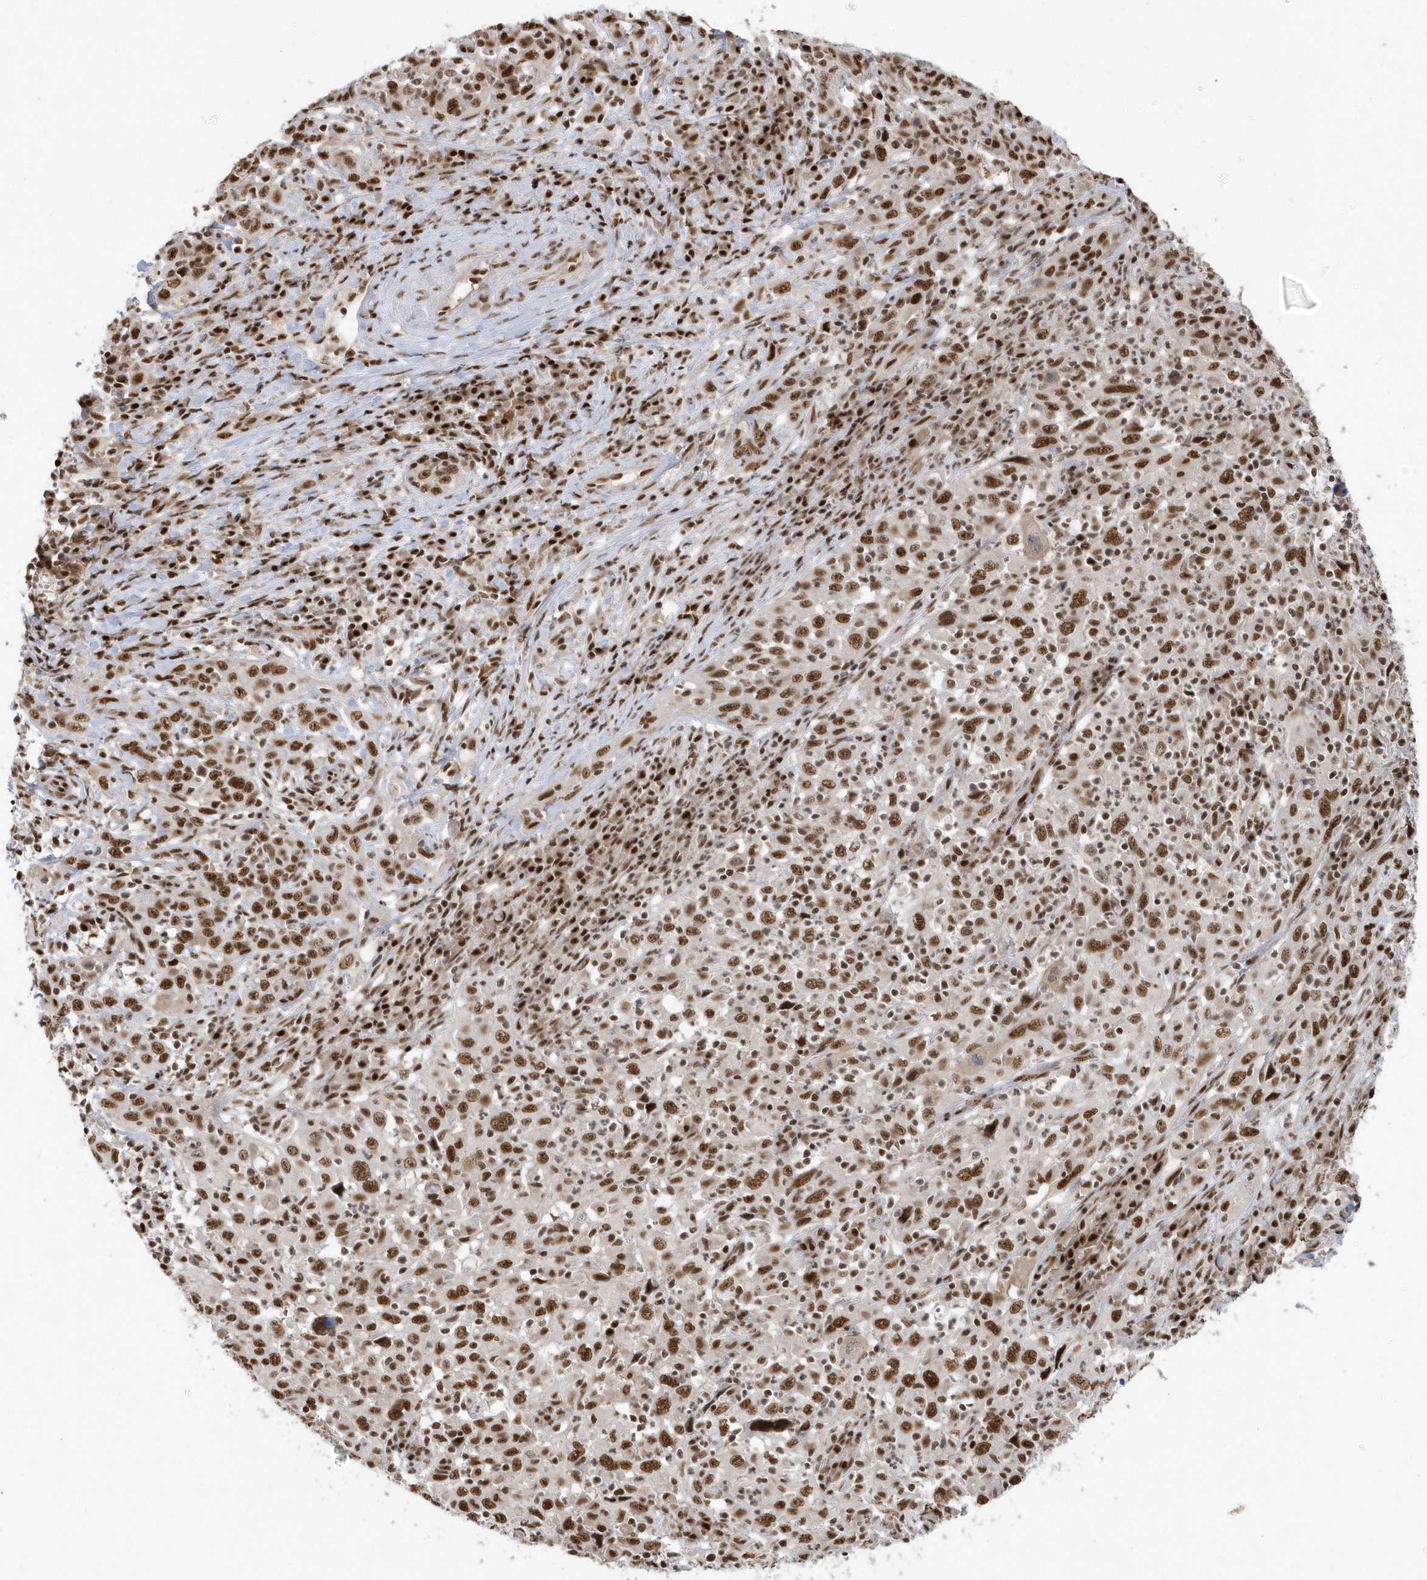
{"staining": {"intensity": "moderate", "quantity": ">75%", "location": "nuclear"}, "tissue": "cervical cancer", "cell_type": "Tumor cells", "image_type": "cancer", "snomed": [{"axis": "morphology", "description": "Squamous cell carcinoma, NOS"}, {"axis": "topography", "description": "Cervix"}], "caption": "This micrograph demonstrates immunohistochemistry staining of cervical cancer (squamous cell carcinoma), with medium moderate nuclear positivity in about >75% of tumor cells.", "gene": "SEPHS1", "patient": {"sex": "female", "age": 46}}